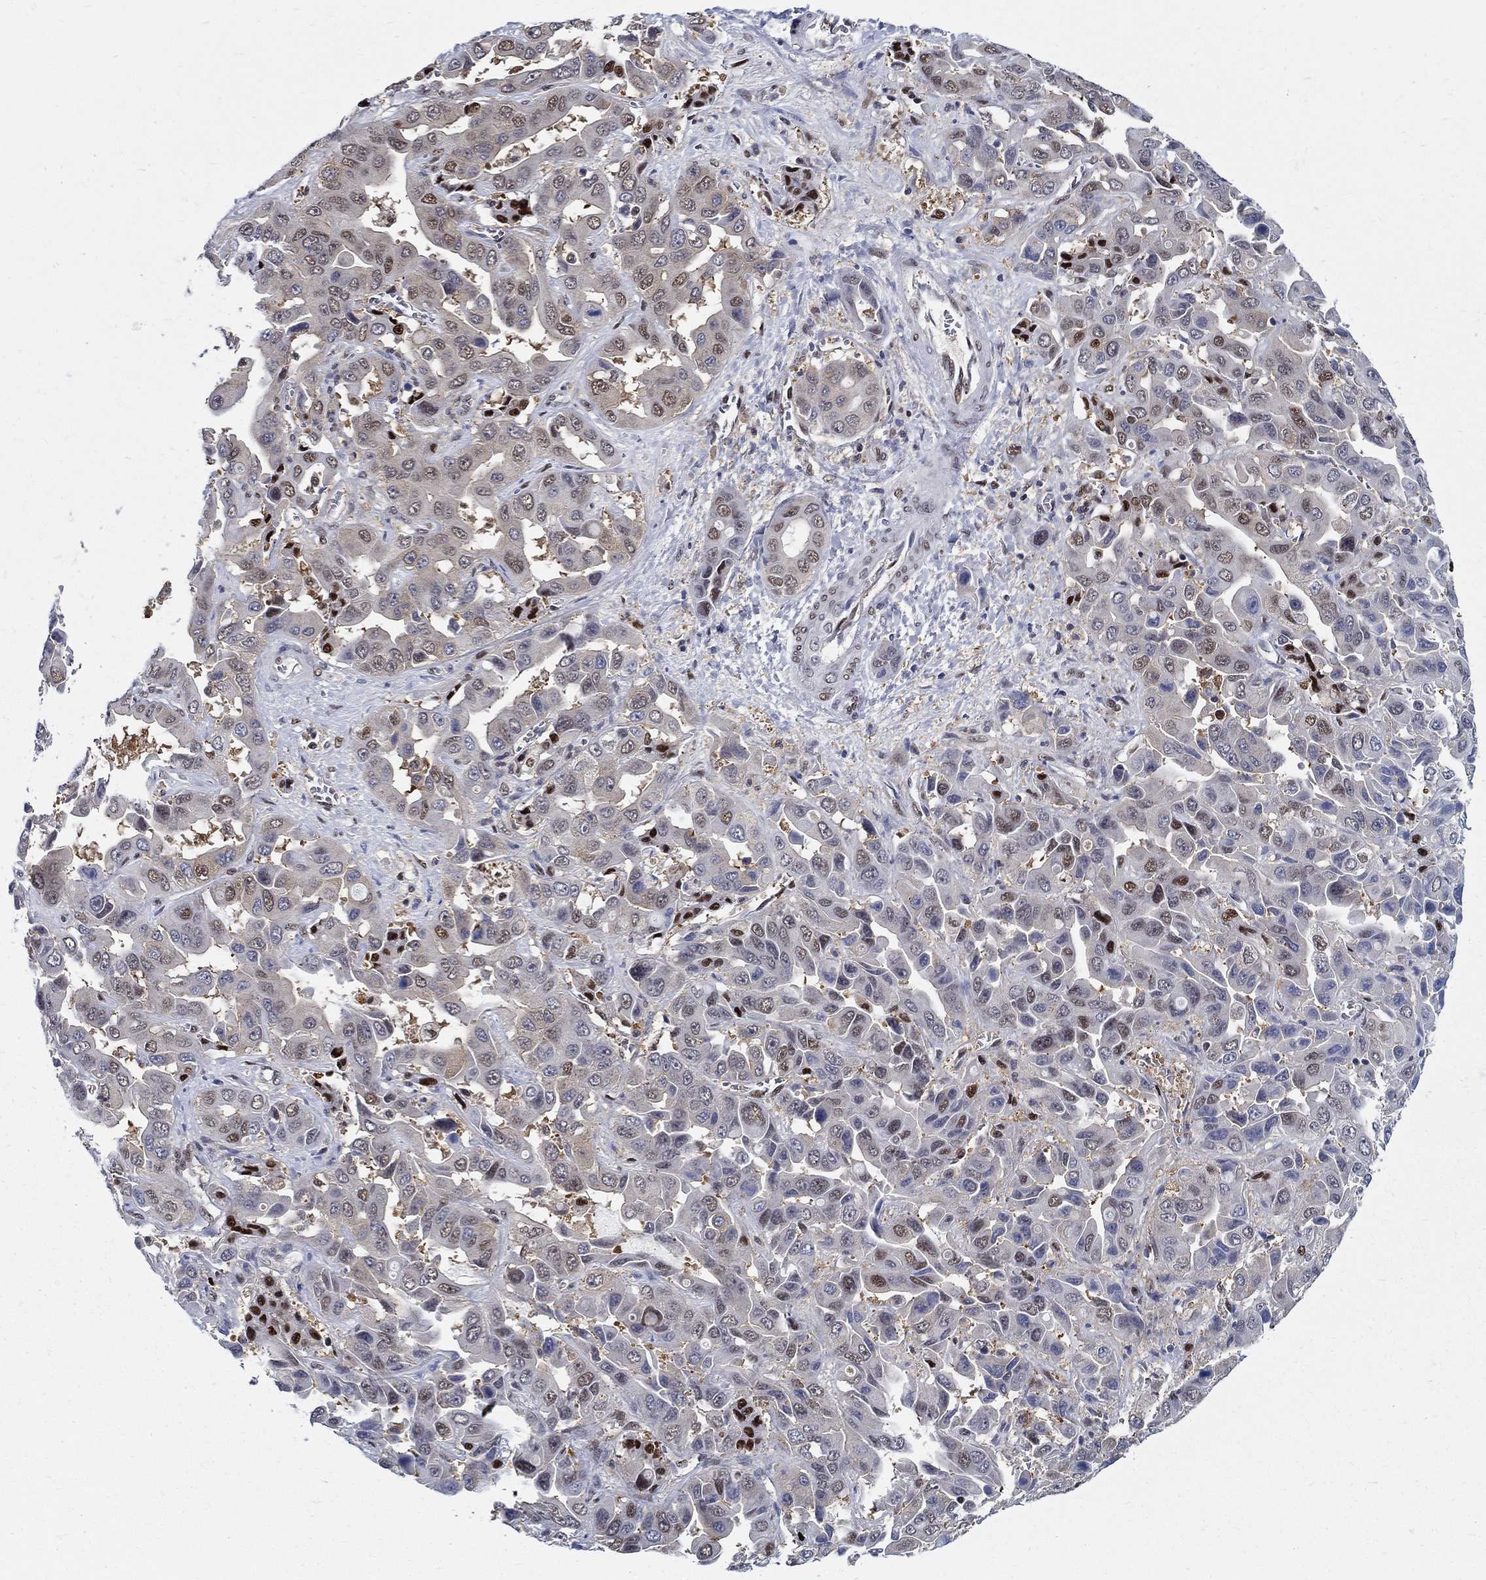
{"staining": {"intensity": "moderate", "quantity": "<25%", "location": "nuclear"}, "tissue": "liver cancer", "cell_type": "Tumor cells", "image_type": "cancer", "snomed": [{"axis": "morphology", "description": "Cholangiocarcinoma"}, {"axis": "topography", "description": "Liver"}], "caption": "A high-resolution histopathology image shows IHC staining of cholangiocarcinoma (liver), which displays moderate nuclear positivity in about <25% of tumor cells.", "gene": "ZNF594", "patient": {"sex": "female", "age": 52}}